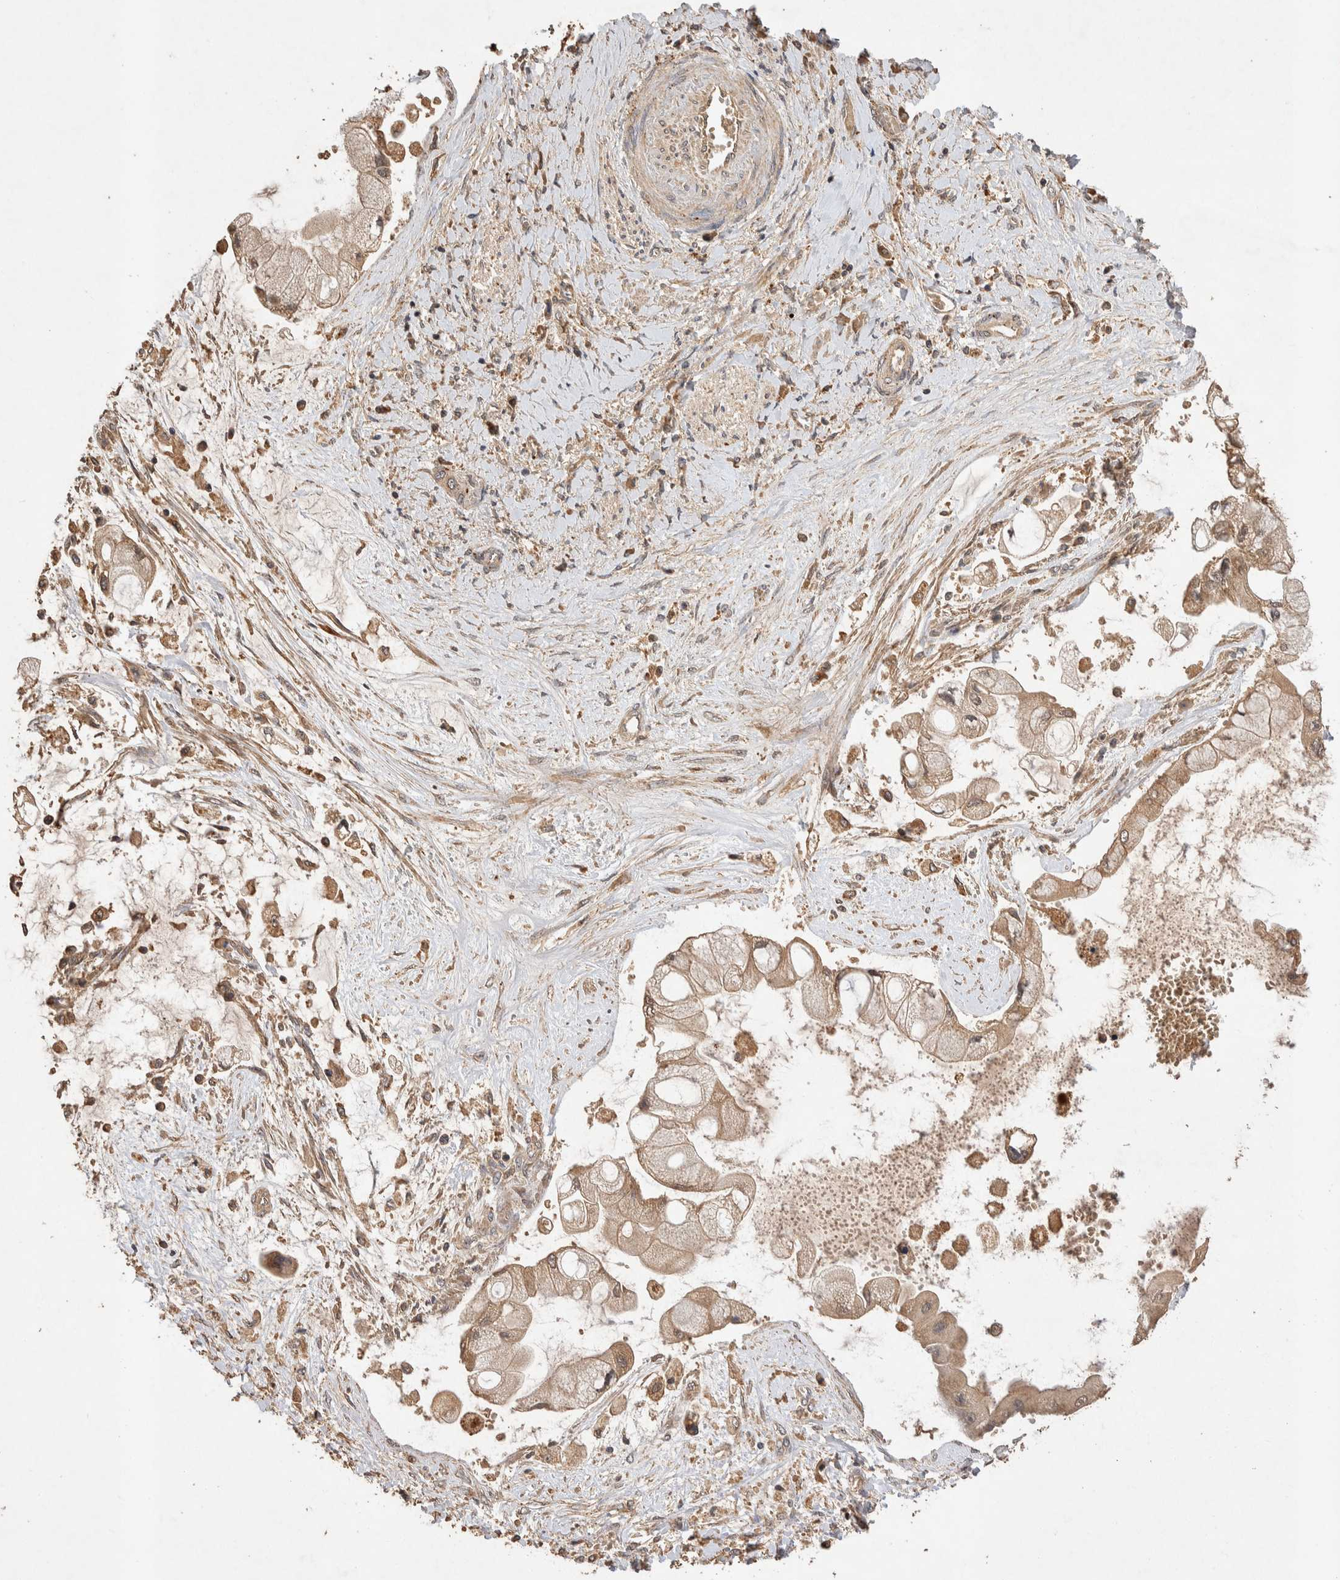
{"staining": {"intensity": "moderate", "quantity": ">75%", "location": "cytoplasmic/membranous"}, "tissue": "liver cancer", "cell_type": "Tumor cells", "image_type": "cancer", "snomed": [{"axis": "morphology", "description": "Cholangiocarcinoma"}, {"axis": "topography", "description": "Liver"}], "caption": "Tumor cells reveal medium levels of moderate cytoplasmic/membranous positivity in about >75% of cells in human cholangiocarcinoma (liver). (brown staining indicates protein expression, while blue staining denotes nuclei).", "gene": "NSMAF", "patient": {"sex": "male", "age": 50}}